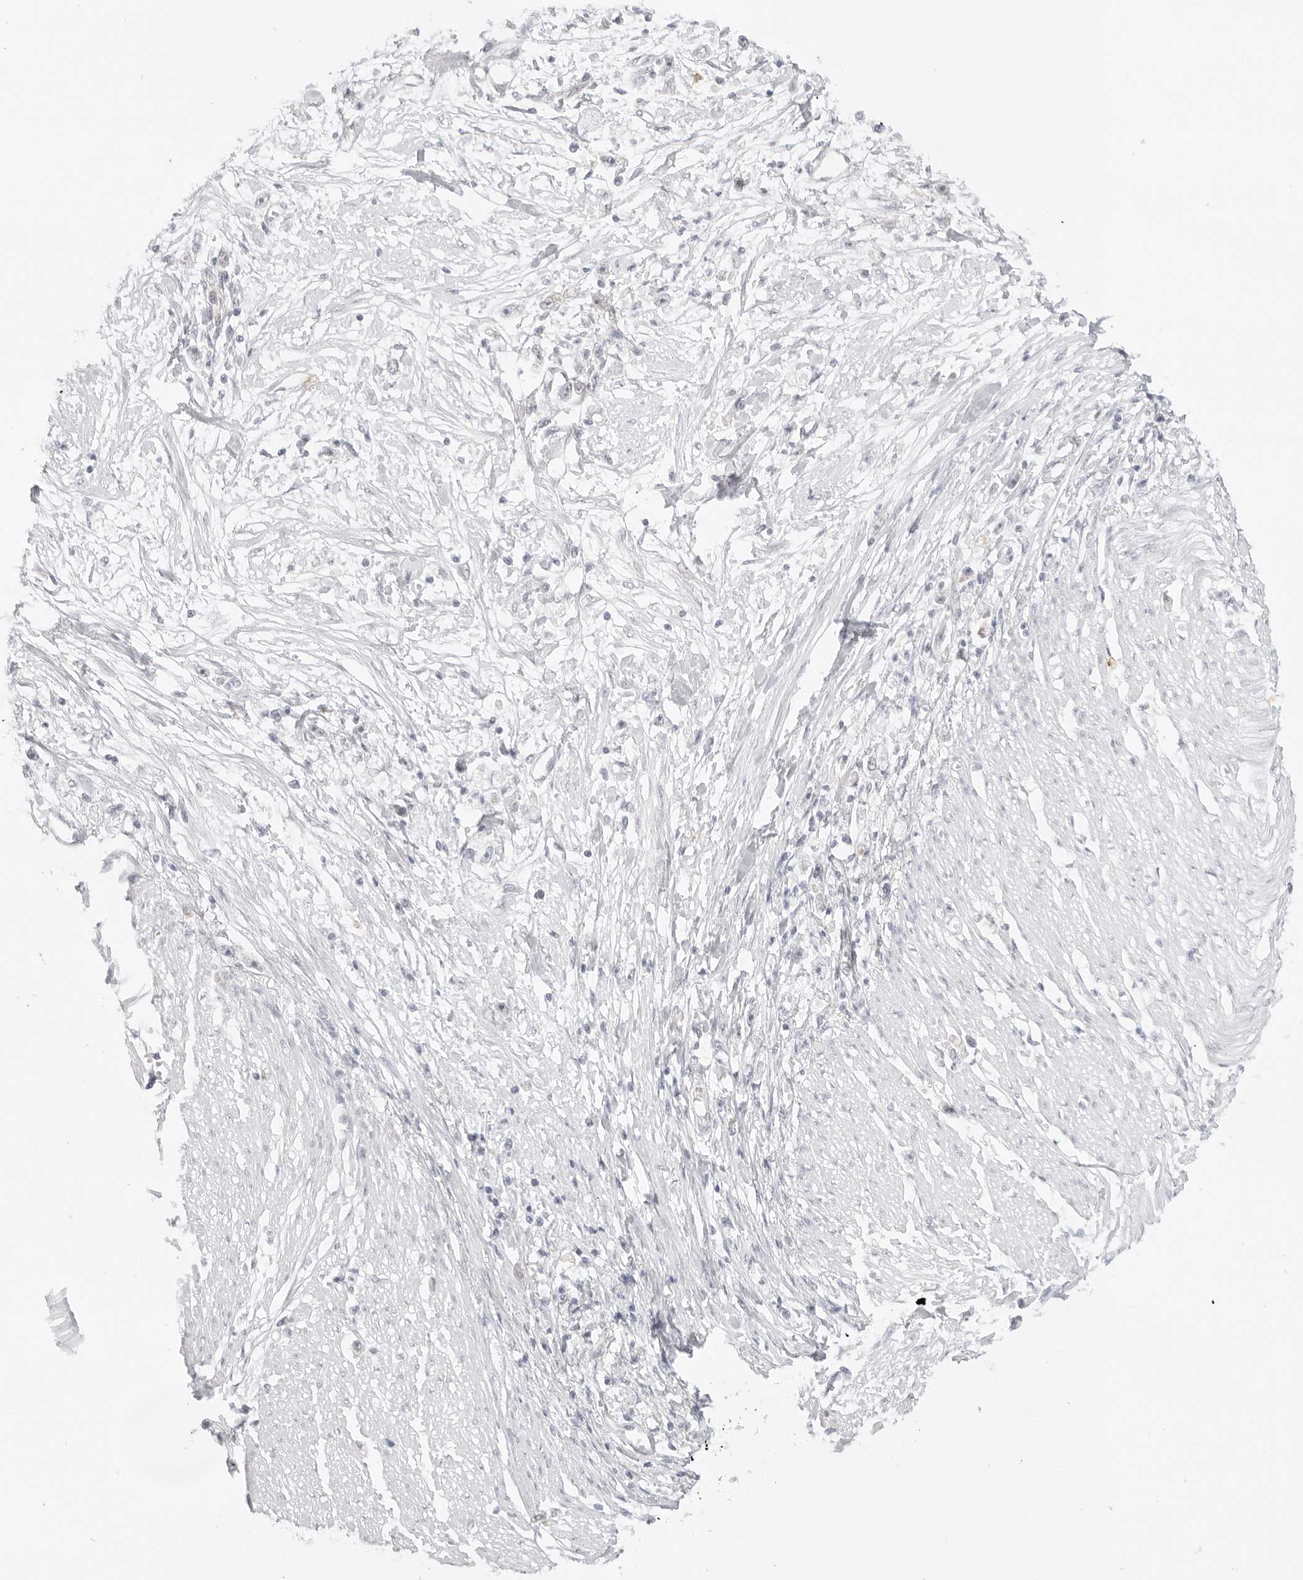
{"staining": {"intensity": "negative", "quantity": "none", "location": "none"}, "tissue": "stomach cancer", "cell_type": "Tumor cells", "image_type": "cancer", "snomed": [{"axis": "morphology", "description": "Adenocarcinoma, NOS"}, {"axis": "topography", "description": "Stomach"}], "caption": "This is a photomicrograph of IHC staining of adenocarcinoma (stomach), which shows no expression in tumor cells.", "gene": "MED18", "patient": {"sex": "female", "age": 59}}